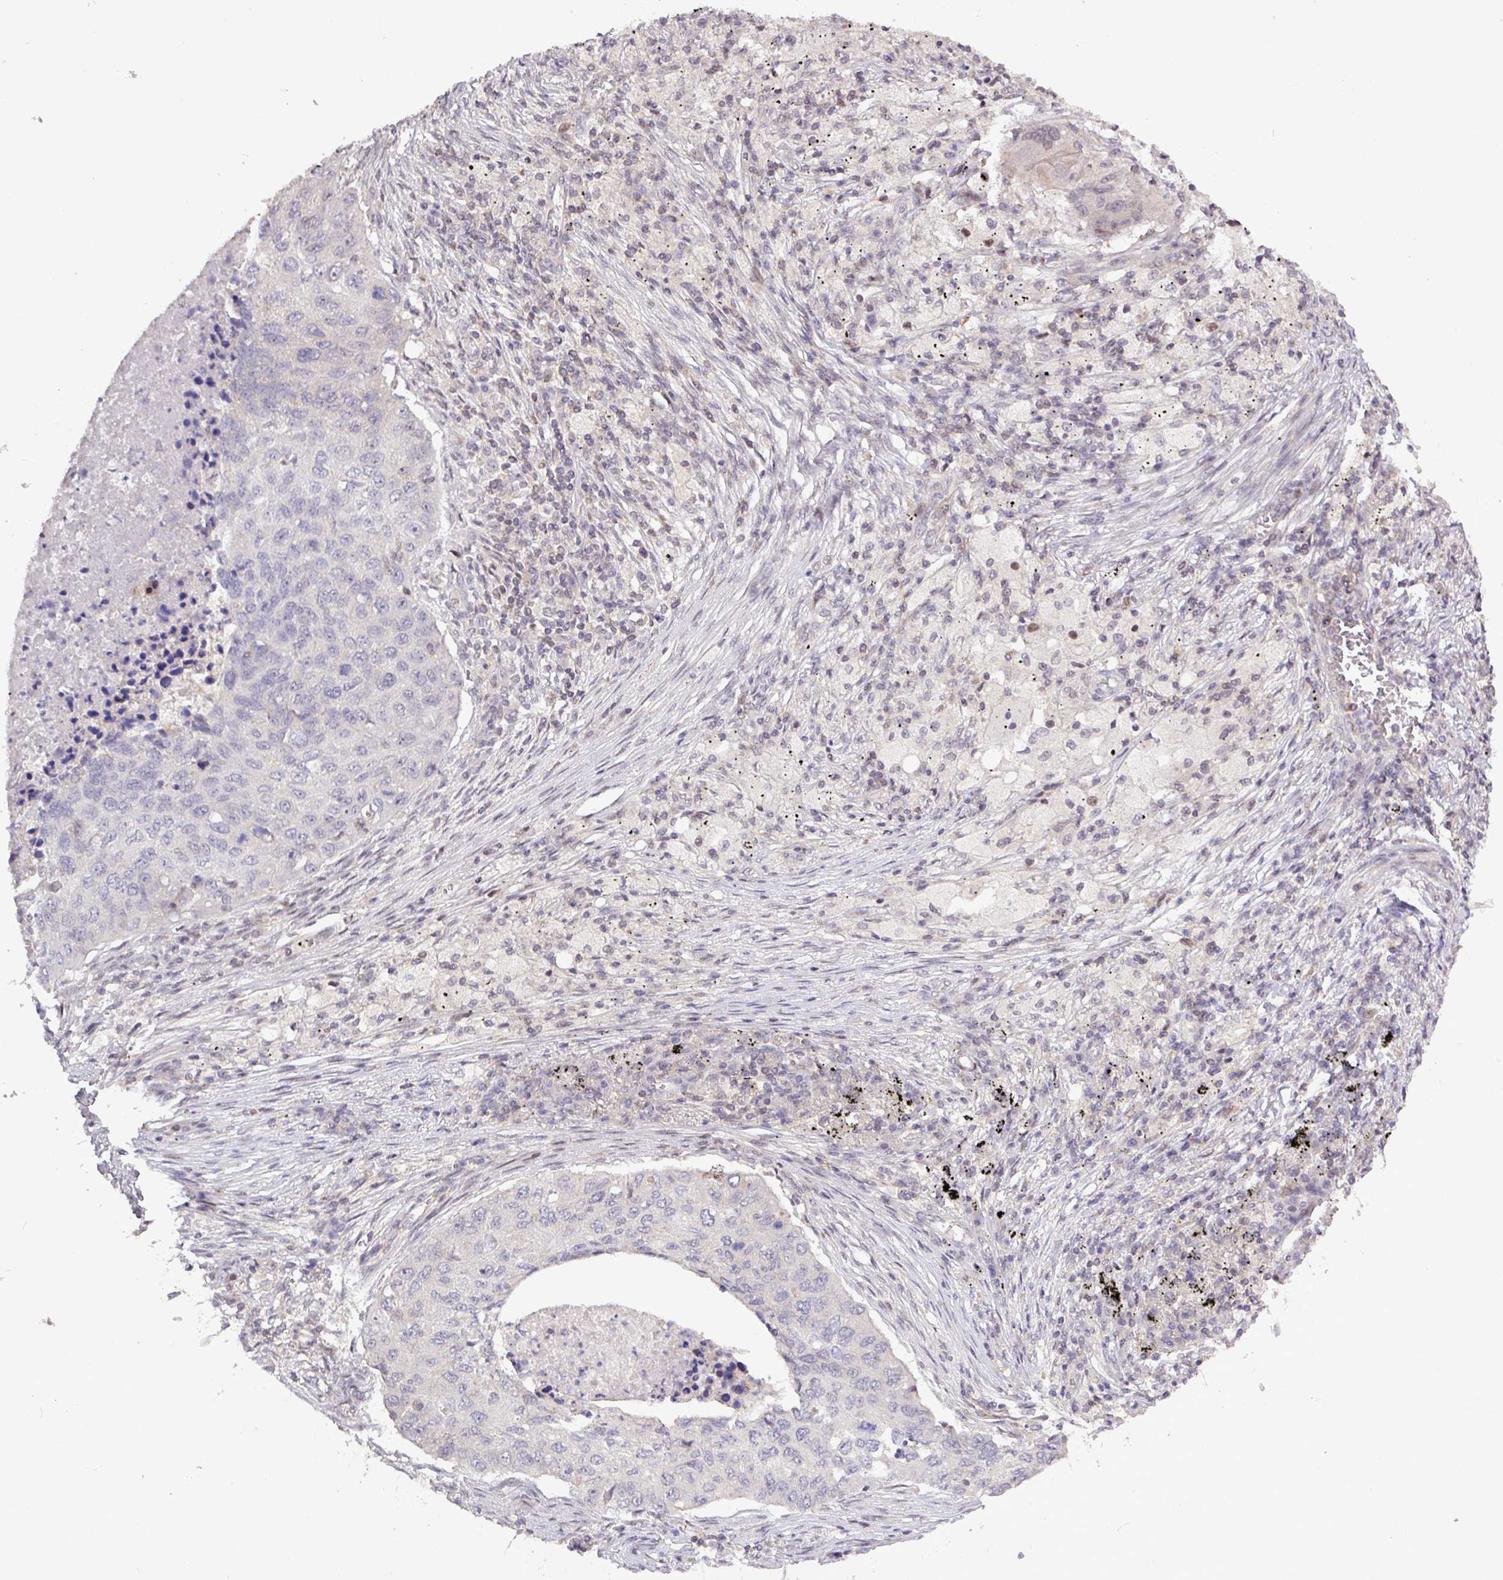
{"staining": {"intensity": "negative", "quantity": "none", "location": "none"}, "tissue": "lung cancer", "cell_type": "Tumor cells", "image_type": "cancer", "snomed": [{"axis": "morphology", "description": "Squamous cell carcinoma, NOS"}, {"axis": "topography", "description": "Lung"}], "caption": "Immunohistochemistry photomicrograph of human lung cancer (squamous cell carcinoma) stained for a protein (brown), which reveals no staining in tumor cells.", "gene": "RTL3", "patient": {"sex": "female", "age": 63}}